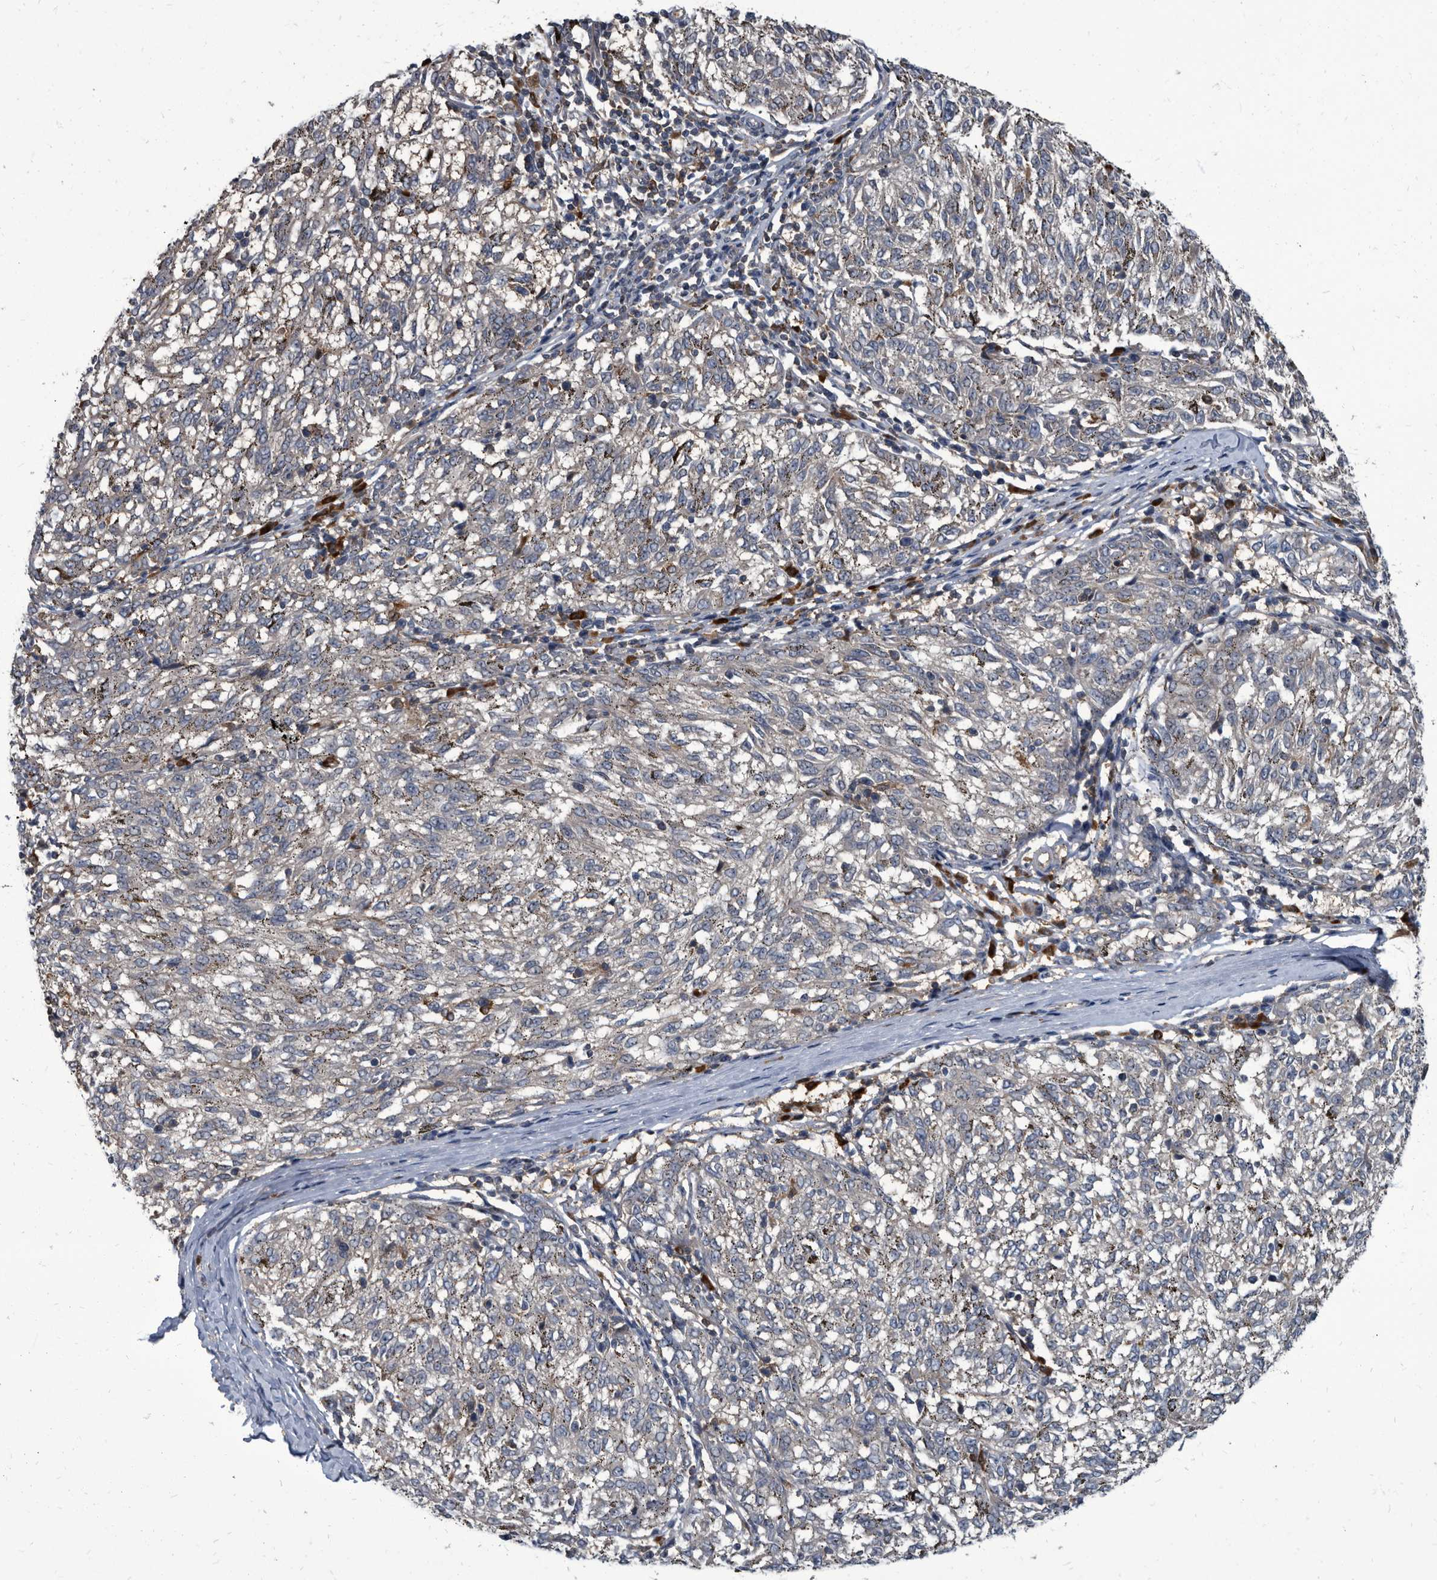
{"staining": {"intensity": "negative", "quantity": "none", "location": "none"}, "tissue": "melanoma", "cell_type": "Tumor cells", "image_type": "cancer", "snomed": [{"axis": "morphology", "description": "Malignant melanoma, NOS"}, {"axis": "topography", "description": "Skin"}], "caption": "The histopathology image displays no significant expression in tumor cells of malignant melanoma.", "gene": "CDV3", "patient": {"sex": "female", "age": 72}}